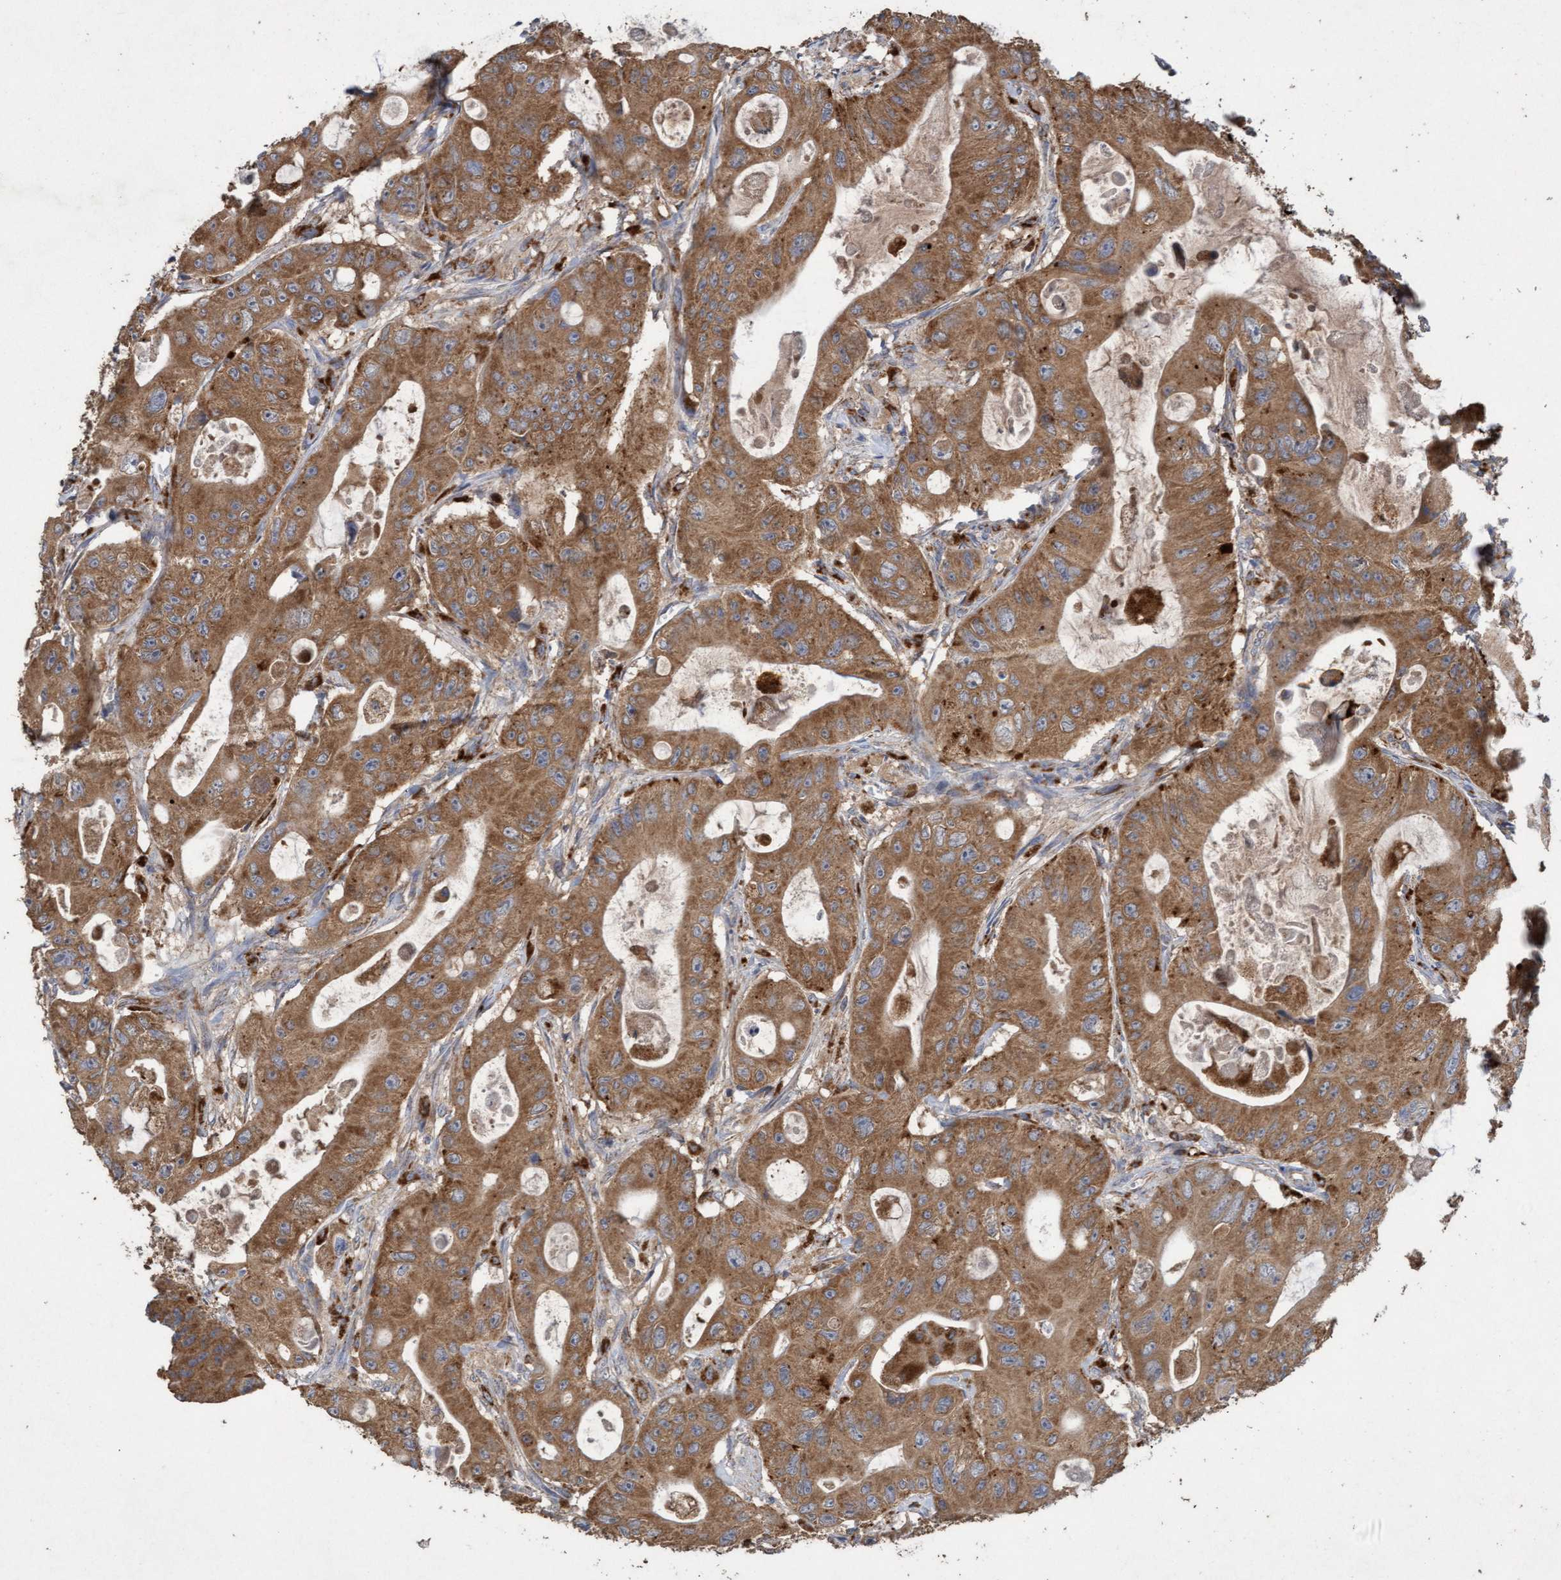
{"staining": {"intensity": "moderate", "quantity": ">75%", "location": "cytoplasmic/membranous"}, "tissue": "colorectal cancer", "cell_type": "Tumor cells", "image_type": "cancer", "snomed": [{"axis": "morphology", "description": "Adenocarcinoma, NOS"}, {"axis": "topography", "description": "Colon"}], "caption": "Human colorectal adenocarcinoma stained for a protein (brown) reveals moderate cytoplasmic/membranous positive staining in about >75% of tumor cells.", "gene": "ATPAF2", "patient": {"sex": "female", "age": 46}}